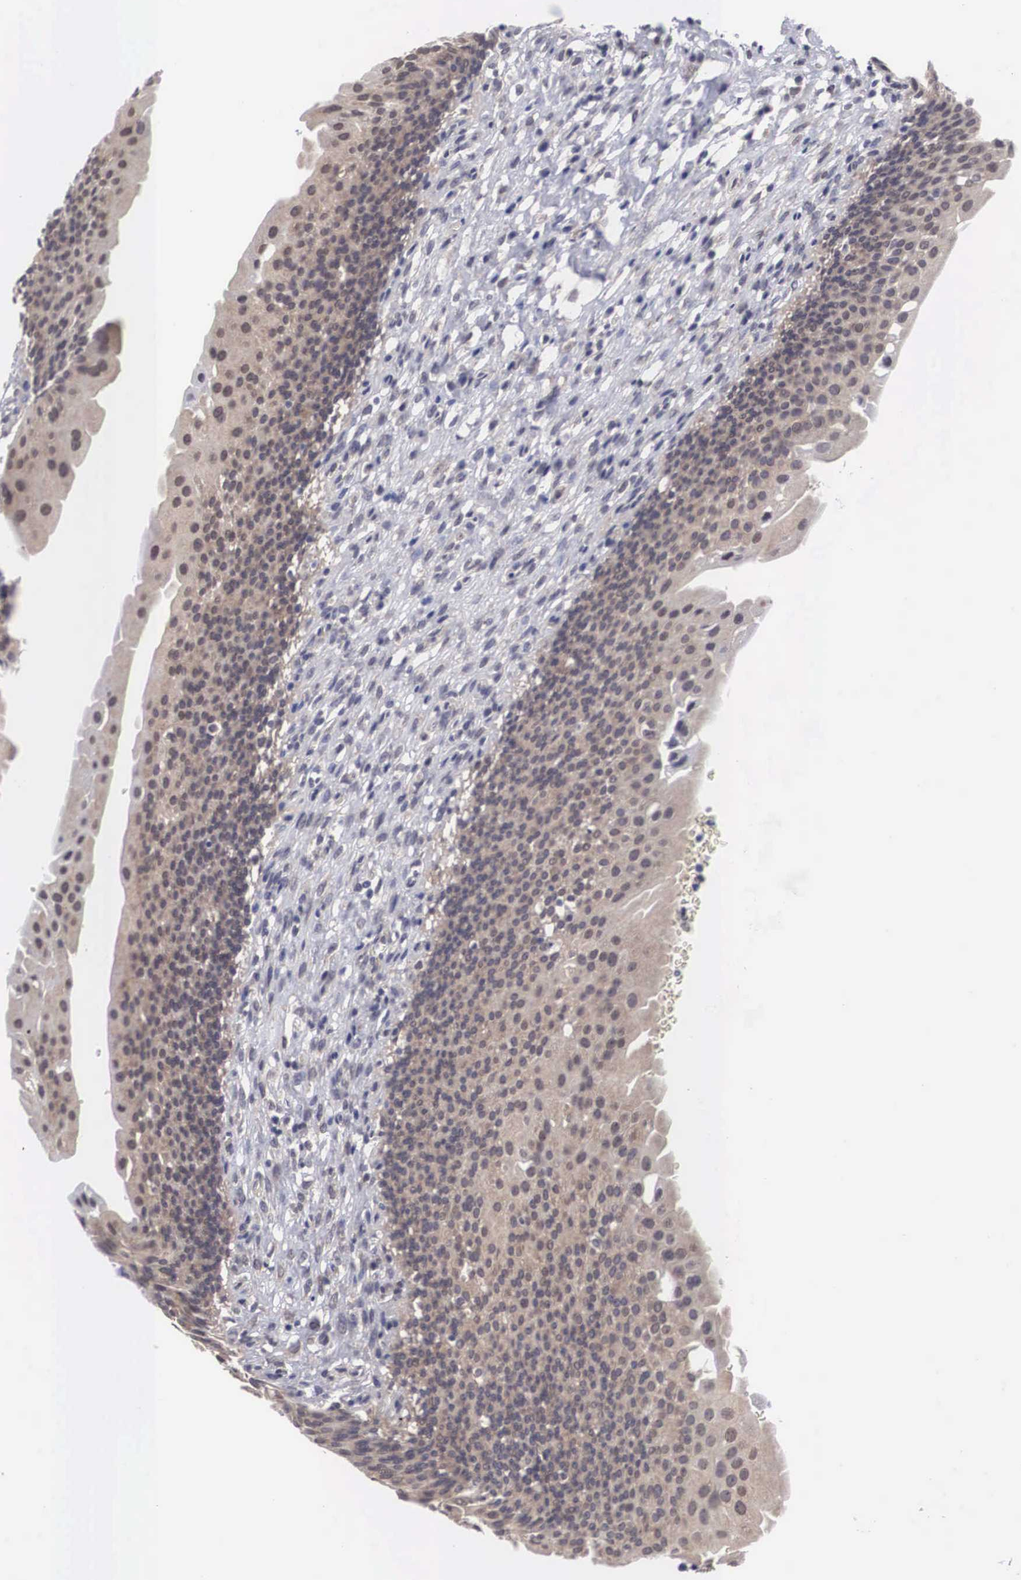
{"staining": {"intensity": "moderate", "quantity": "25%-75%", "location": "cytoplasmic/membranous"}, "tissue": "urinary bladder", "cell_type": "Urothelial cells", "image_type": "normal", "snomed": [{"axis": "morphology", "description": "Normal tissue, NOS"}, {"axis": "morphology", "description": "Urothelial carcinoma, Low grade"}, {"axis": "topography", "description": "Smooth muscle"}, {"axis": "topography", "description": "Urinary bladder"}], "caption": "IHC (DAB) staining of normal urinary bladder shows moderate cytoplasmic/membranous protein positivity in about 25%-75% of urothelial cells.", "gene": "OTX2", "patient": {"sex": "male", "age": 60}}